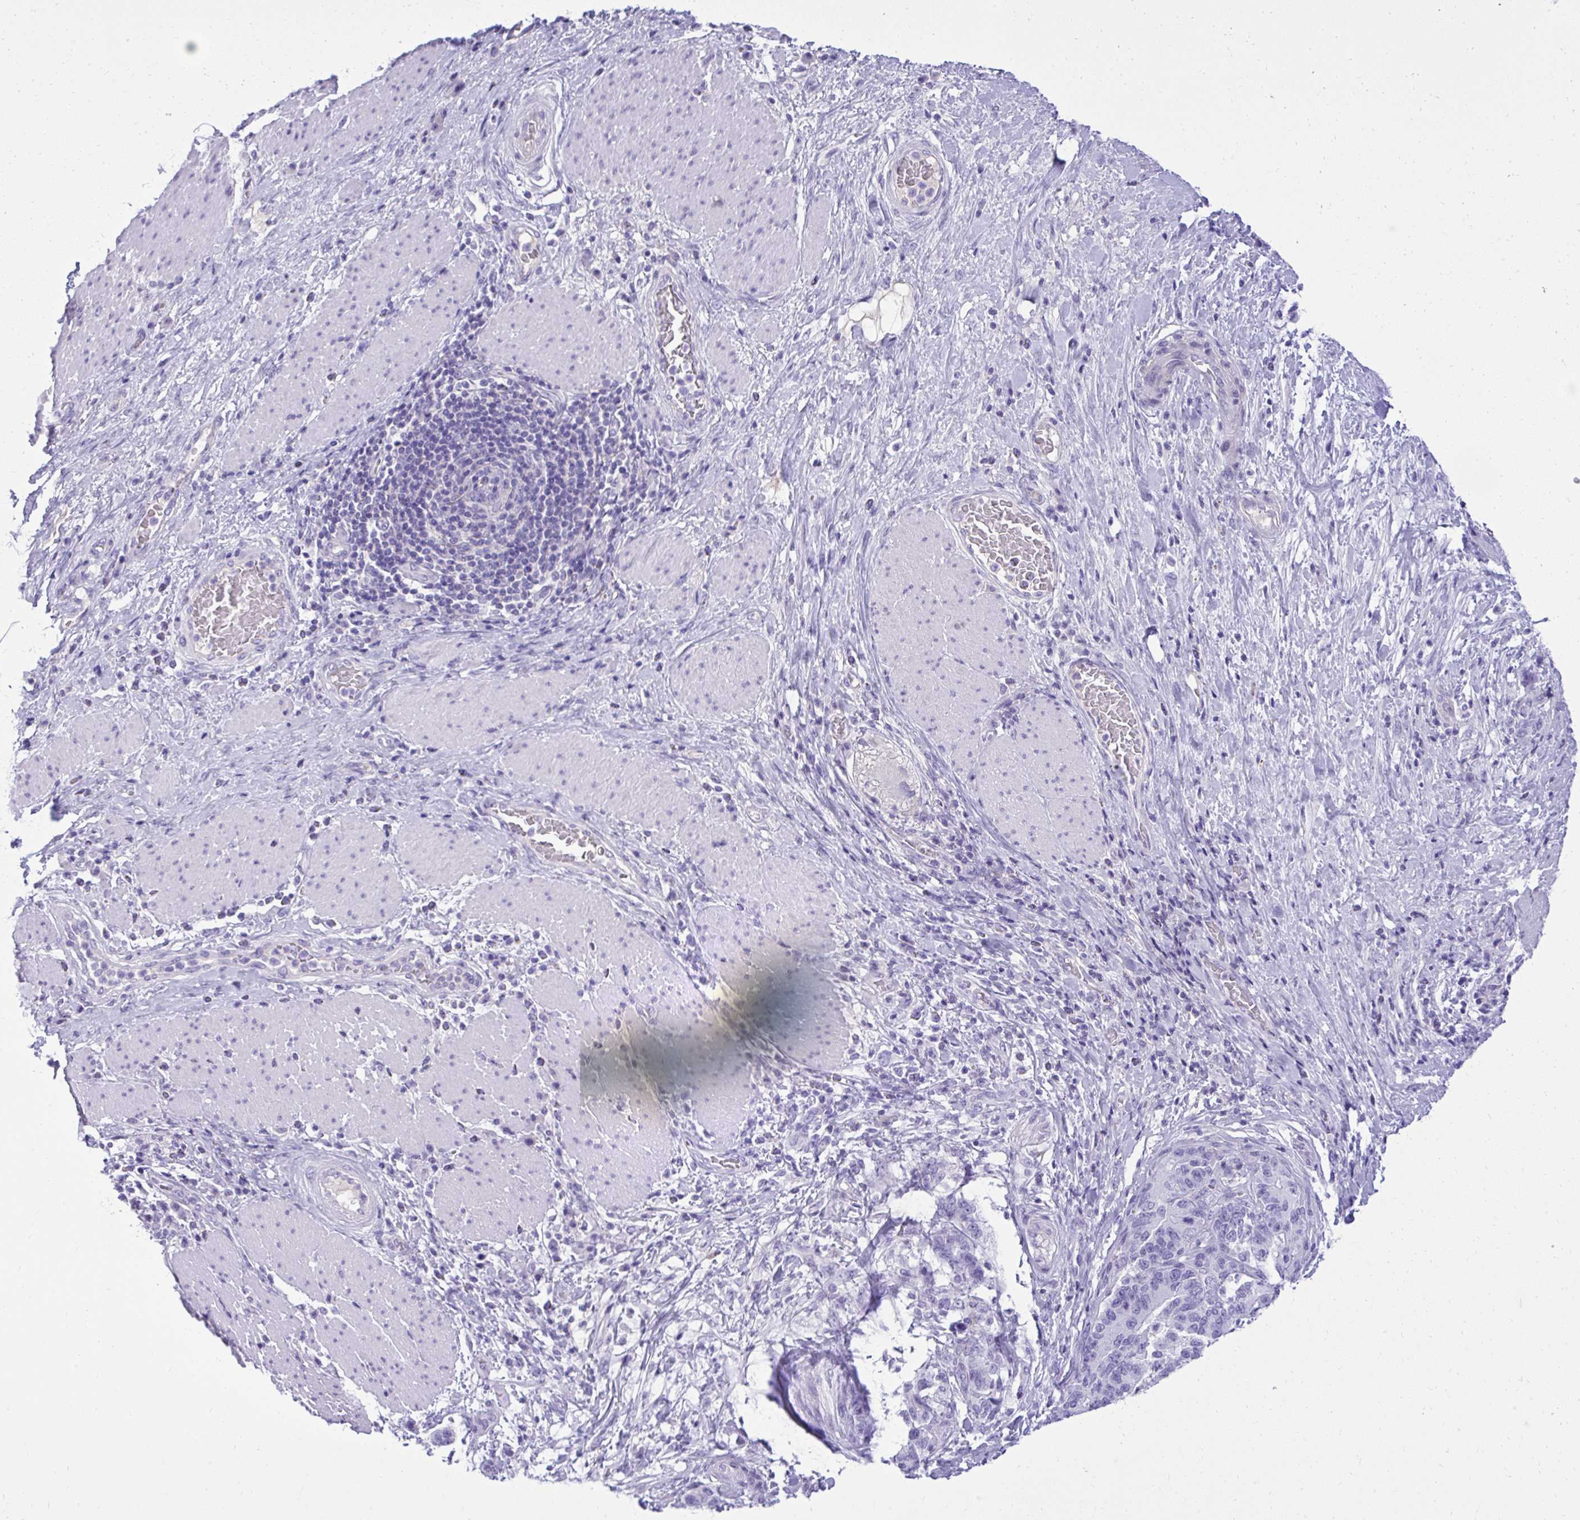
{"staining": {"intensity": "negative", "quantity": "none", "location": "none"}, "tissue": "stomach cancer", "cell_type": "Tumor cells", "image_type": "cancer", "snomed": [{"axis": "morphology", "description": "Normal tissue, NOS"}, {"axis": "morphology", "description": "Adenocarcinoma, NOS"}, {"axis": "topography", "description": "Stomach"}], "caption": "Protein analysis of stomach cancer shows no significant positivity in tumor cells. The staining is performed using DAB (3,3'-diaminobenzidine) brown chromogen with nuclei counter-stained in using hematoxylin.", "gene": "PITPNM3", "patient": {"sex": "female", "age": 64}}